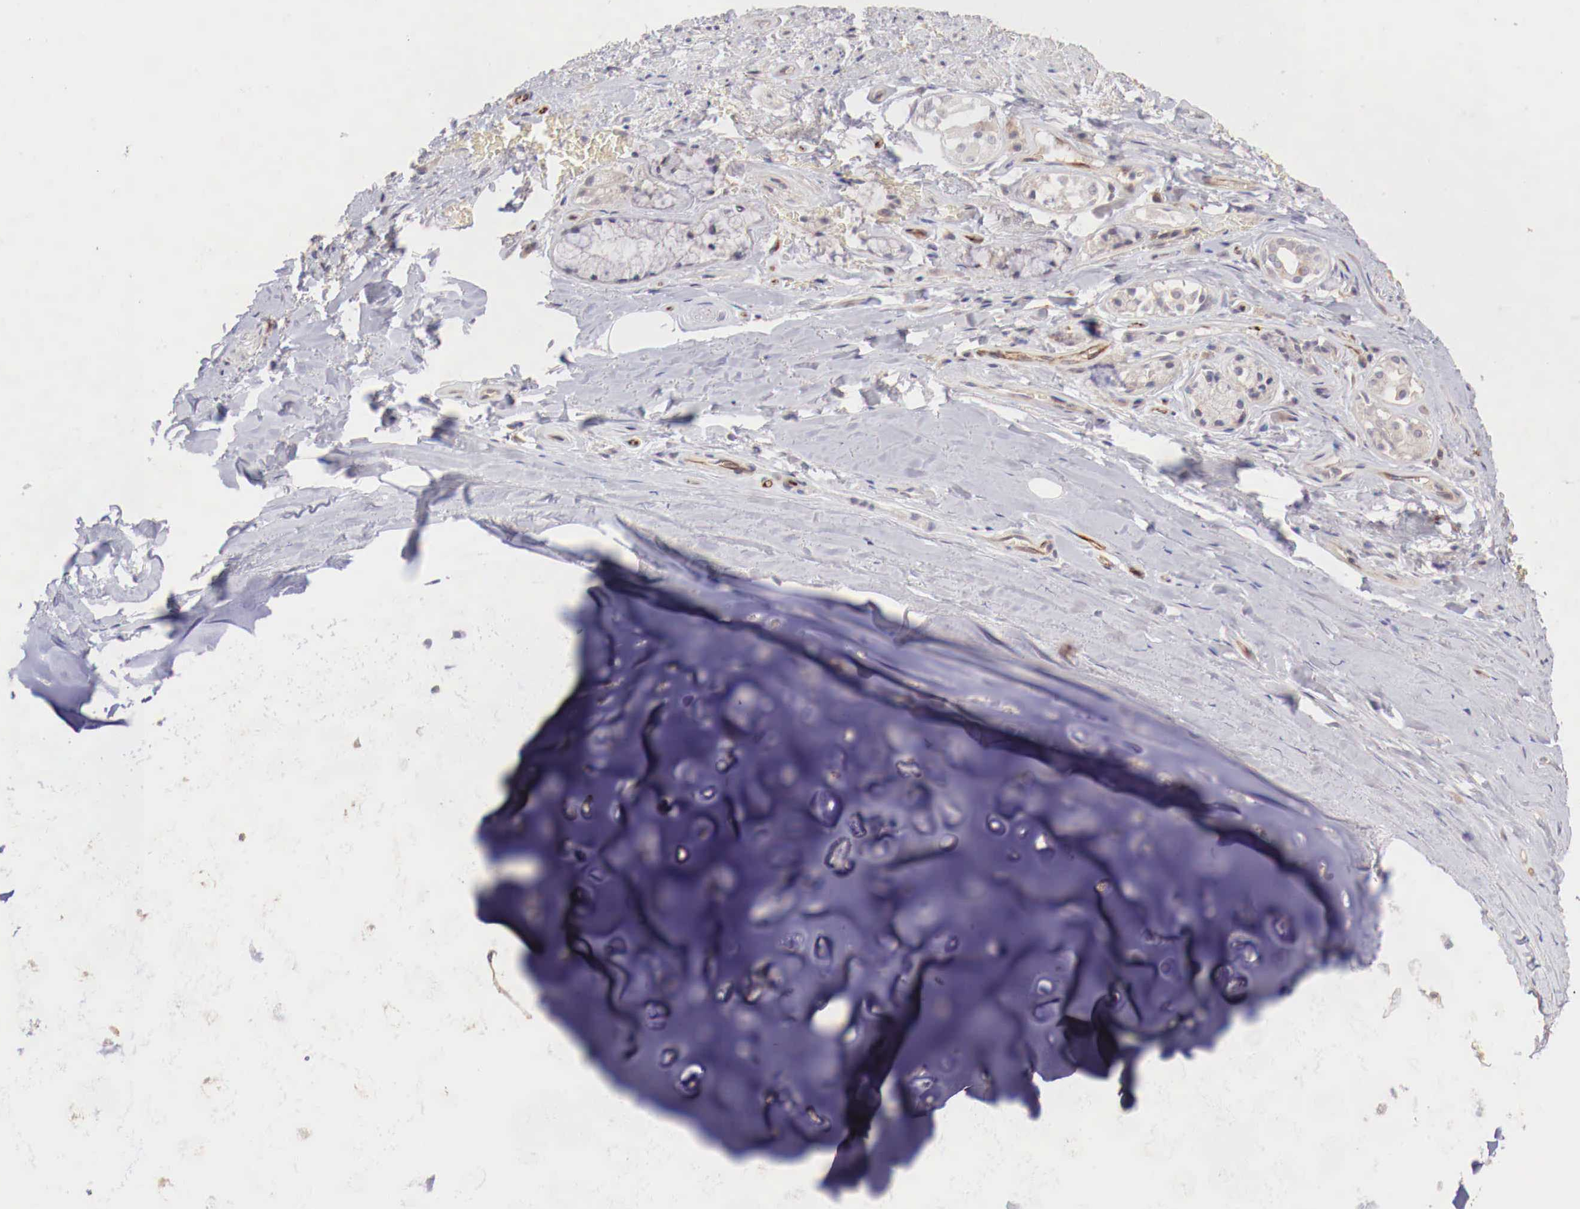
{"staining": {"intensity": "weak", "quantity": "25%-75%", "location": "cytoplasmic/membranous"}, "tissue": "bronchus", "cell_type": "Respiratory epithelial cells", "image_type": "normal", "snomed": [{"axis": "morphology", "description": "Normal tissue, NOS"}, {"axis": "topography", "description": "Cartilage tissue"}, {"axis": "topography", "description": "Lung"}], "caption": "DAB immunohistochemical staining of unremarkable bronchus exhibits weak cytoplasmic/membranous protein staining in about 25%-75% of respiratory epithelial cells. (Stains: DAB (3,3'-diaminobenzidine) in brown, nuclei in blue, Microscopy: brightfield microscopy at high magnification).", "gene": "WT1", "patient": {"sex": "male", "age": 65}}